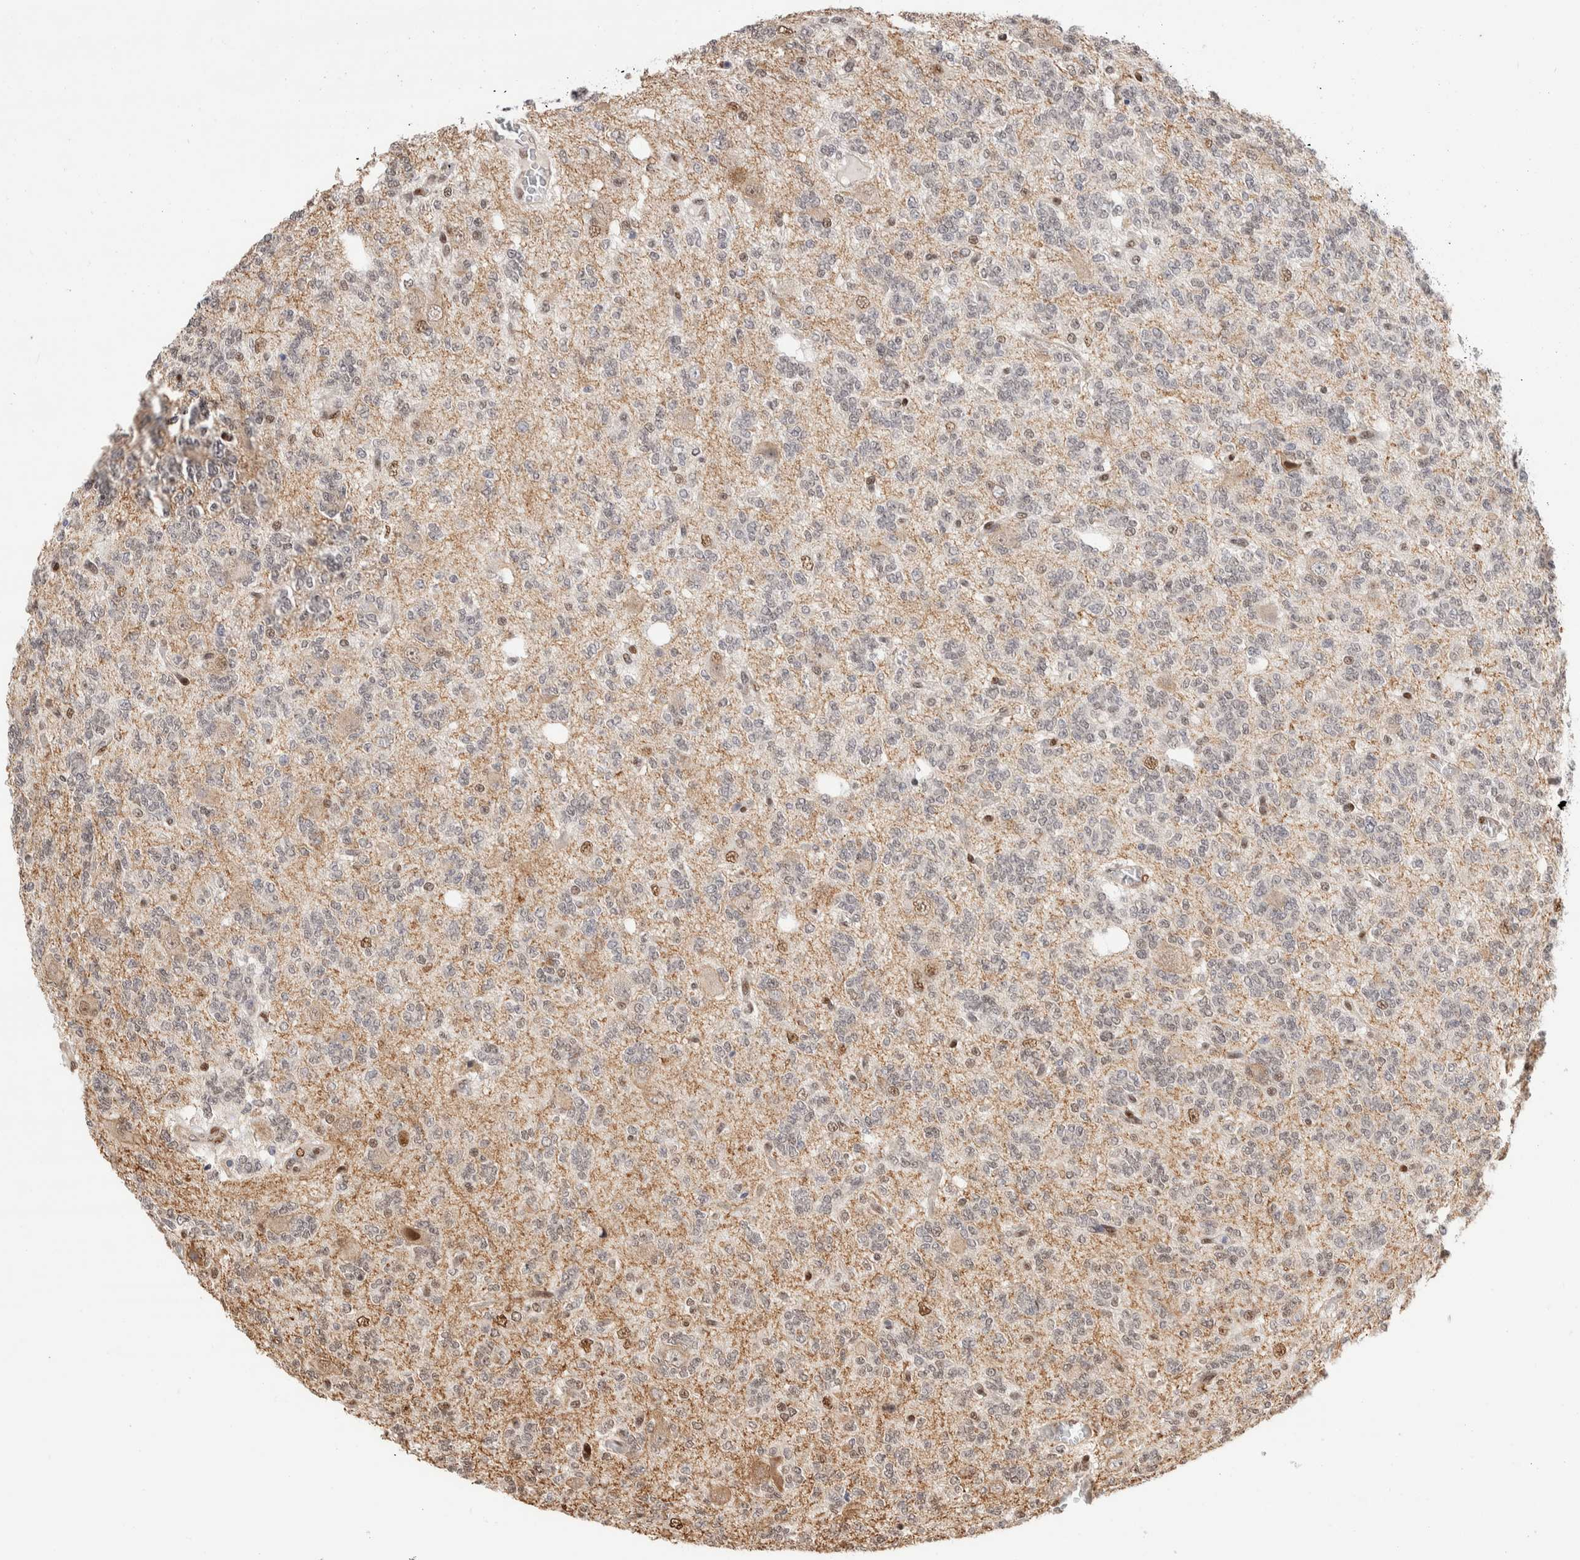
{"staining": {"intensity": "moderate", "quantity": "<25%", "location": "nuclear"}, "tissue": "glioma", "cell_type": "Tumor cells", "image_type": "cancer", "snomed": [{"axis": "morphology", "description": "Glioma, malignant, Low grade"}, {"axis": "topography", "description": "Brain"}], "caption": "Tumor cells reveal low levels of moderate nuclear expression in approximately <25% of cells in glioma. (Stains: DAB in brown, nuclei in blue, Microscopy: brightfield microscopy at high magnification).", "gene": "NSMAF", "patient": {"sex": "male", "age": 38}}